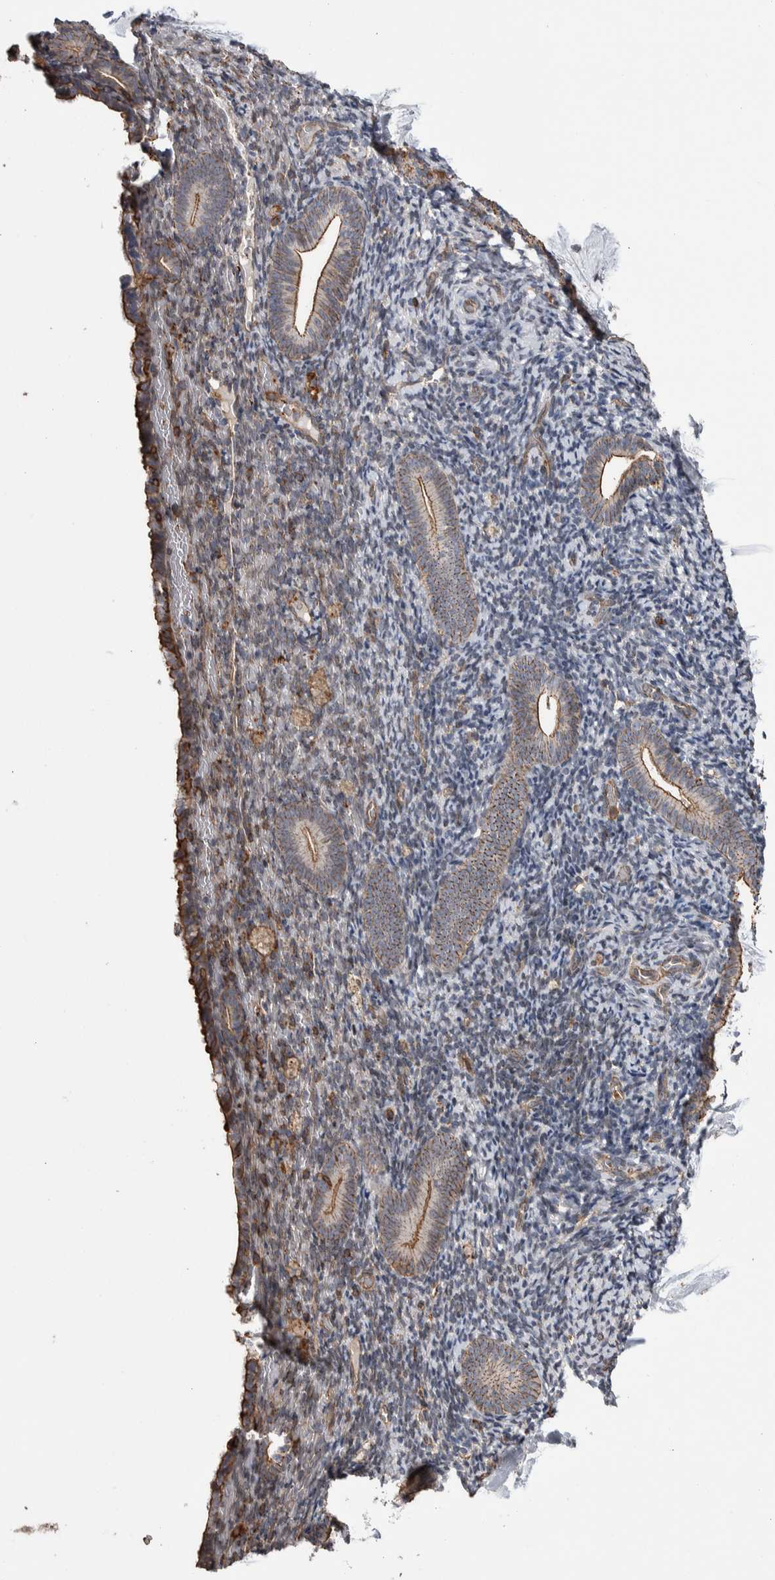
{"staining": {"intensity": "weak", "quantity": "<25%", "location": "cytoplasmic/membranous"}, "tissue": "endometrium", "cell_type": "Cells in endometrial stroma", "image_type": "normal", "snomed": [{"axis": "morphology", "description": "Normal tissue, NOS"}, {"axis": "topography", "description": "Endometrium"}], "caption": "This is a image of immunohistochemistry staining of unremarkable endometrium, which shows no staining in cells in endometrial stroma.", "gene": "ENPP2", "patient": {"sex": "female", "age": 51}}